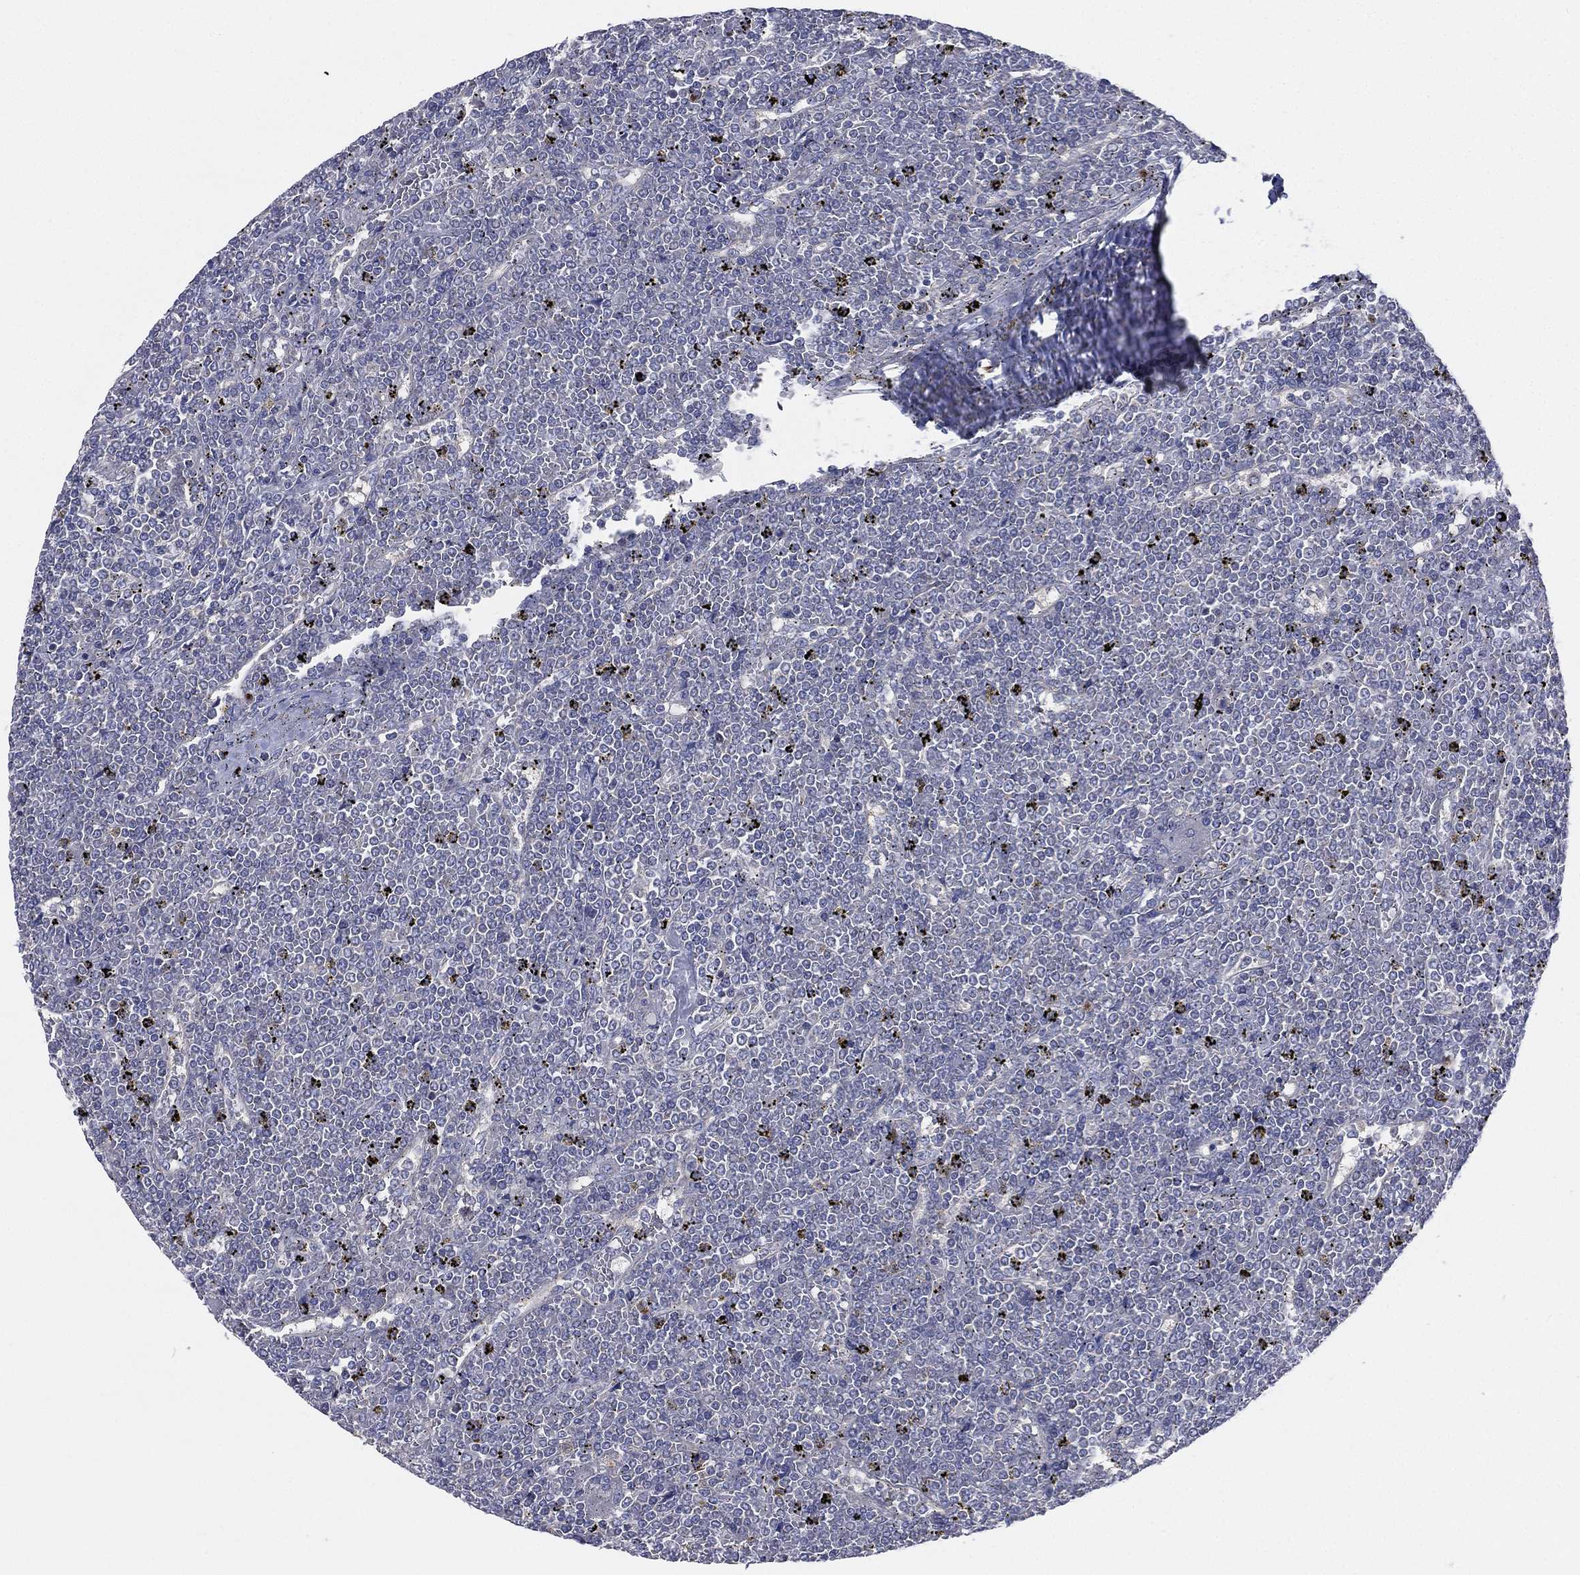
{"staining": {"intensity": "negative", "quantity": "none", "location": "none"}, "tissue": "lymphoma", "cell_type": "Tumor cells", "image_type": "cancer", "snomed": [{"axis": "morphology", "description": "Malignant lymphoma, non-Hodgkin's type, Low grade"}, {"axis": "topography", "description": "Spleen"}], "caption": "Histopathology image shows no protein positivity in tumor cells of lymphoma tissue. (Brightfield microscopy of DAB immunohistochemistry at high magnification).", "gene": "ATP8A2", "patient": {"sex": "female", "age": 19}}